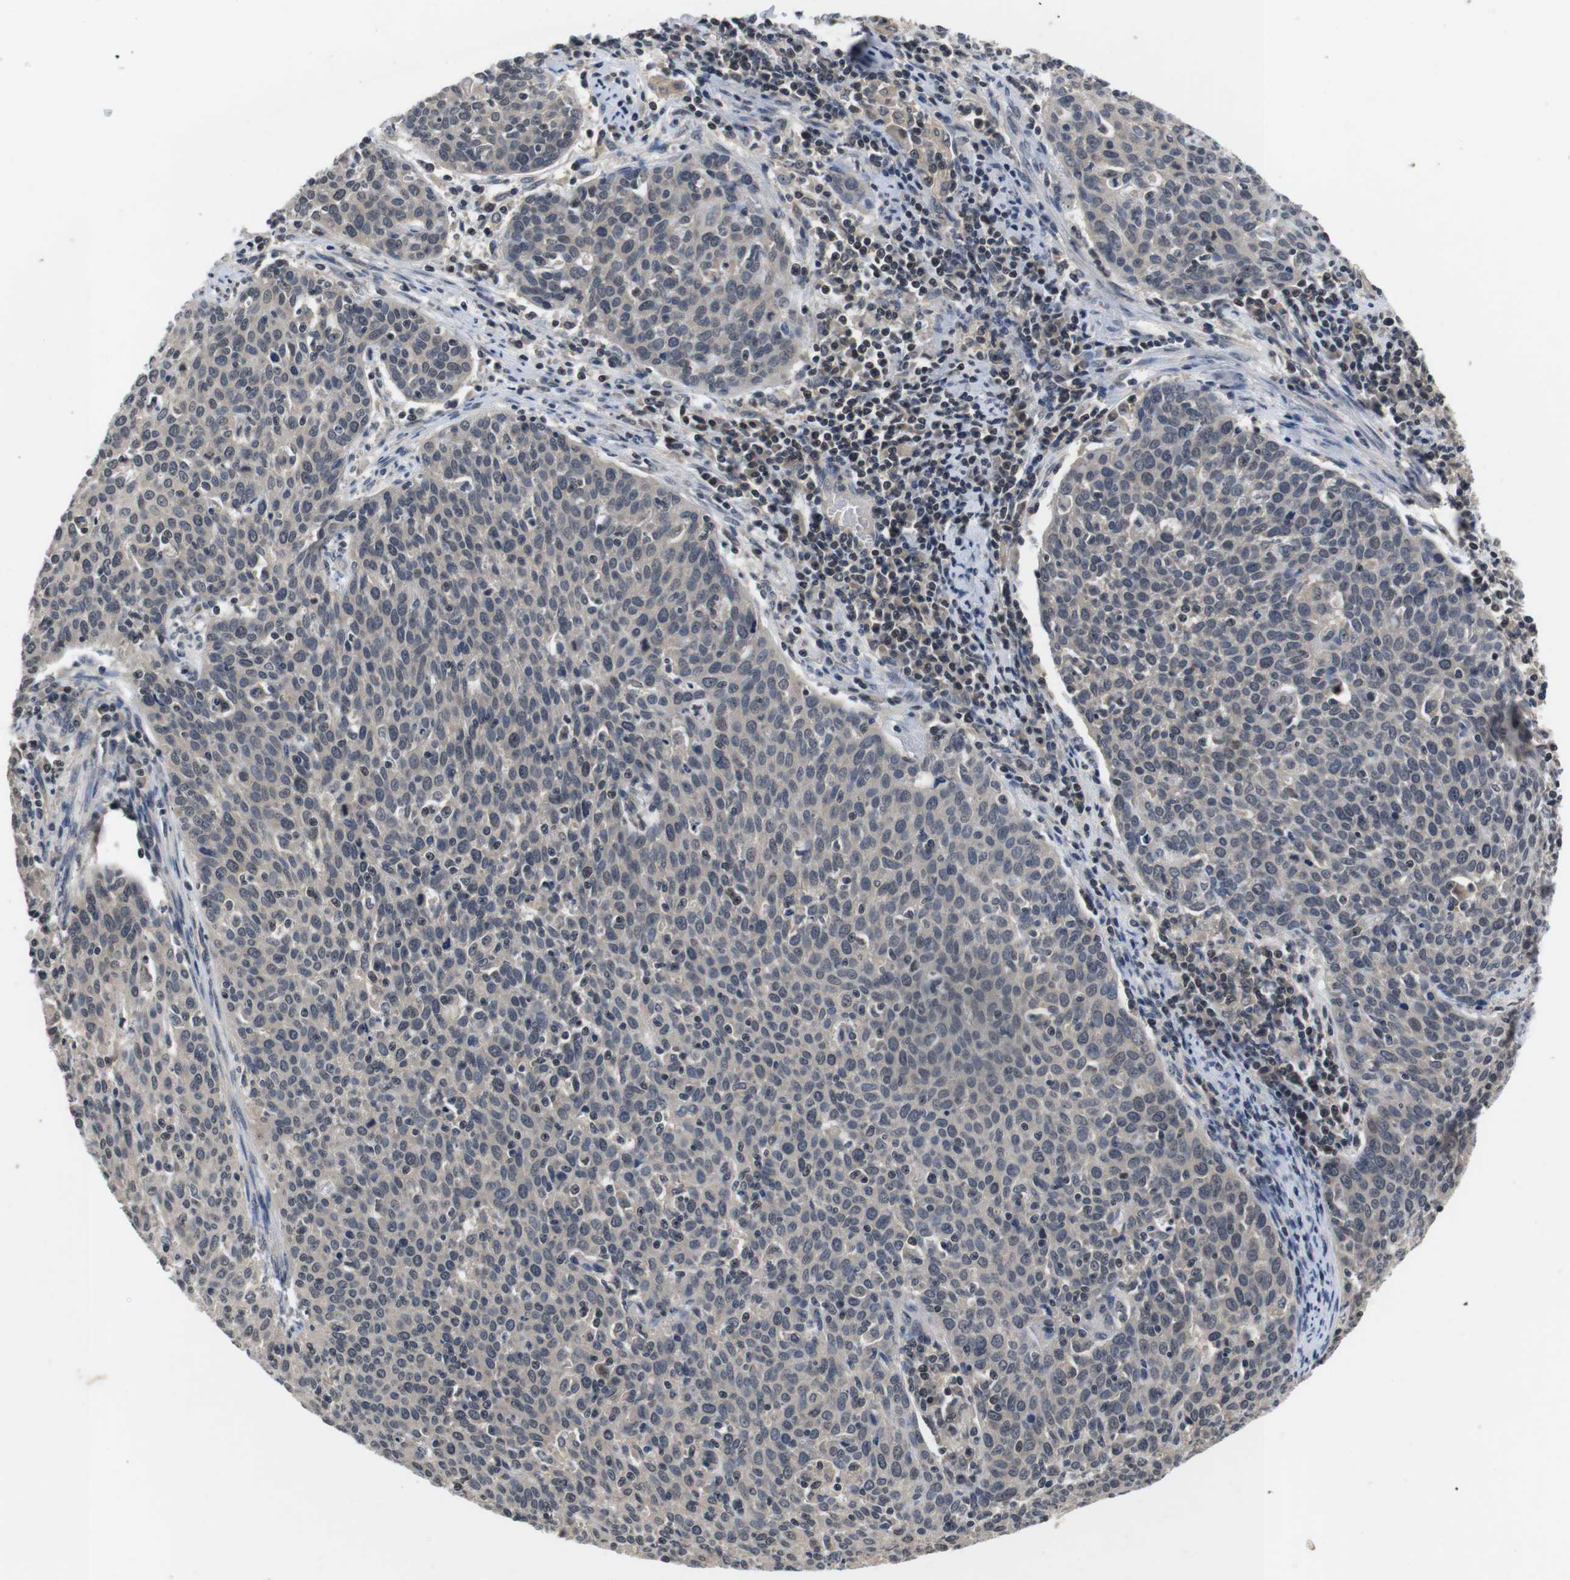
{"staining": {"intensity": "weak", "quantity": "25%-75%", "location": "cytoplasmic/membranous"}, "tissue": "cervical cancer", "cell_type": "Tumor cells", "image_type": "cancer", "snomed": [{"axis": "morphology", "description": "Squamous cell carcinoma, NOS"}, {"axis": "topography", "description": "Cervix"}], "caption": "Tumor cells demonstrate weak cytoplasmic/membranous expression in approximately 25%-75% of cells in cervical cancer.", "gene": "FADD", "patient": {"sex": "female", "age": 38}}